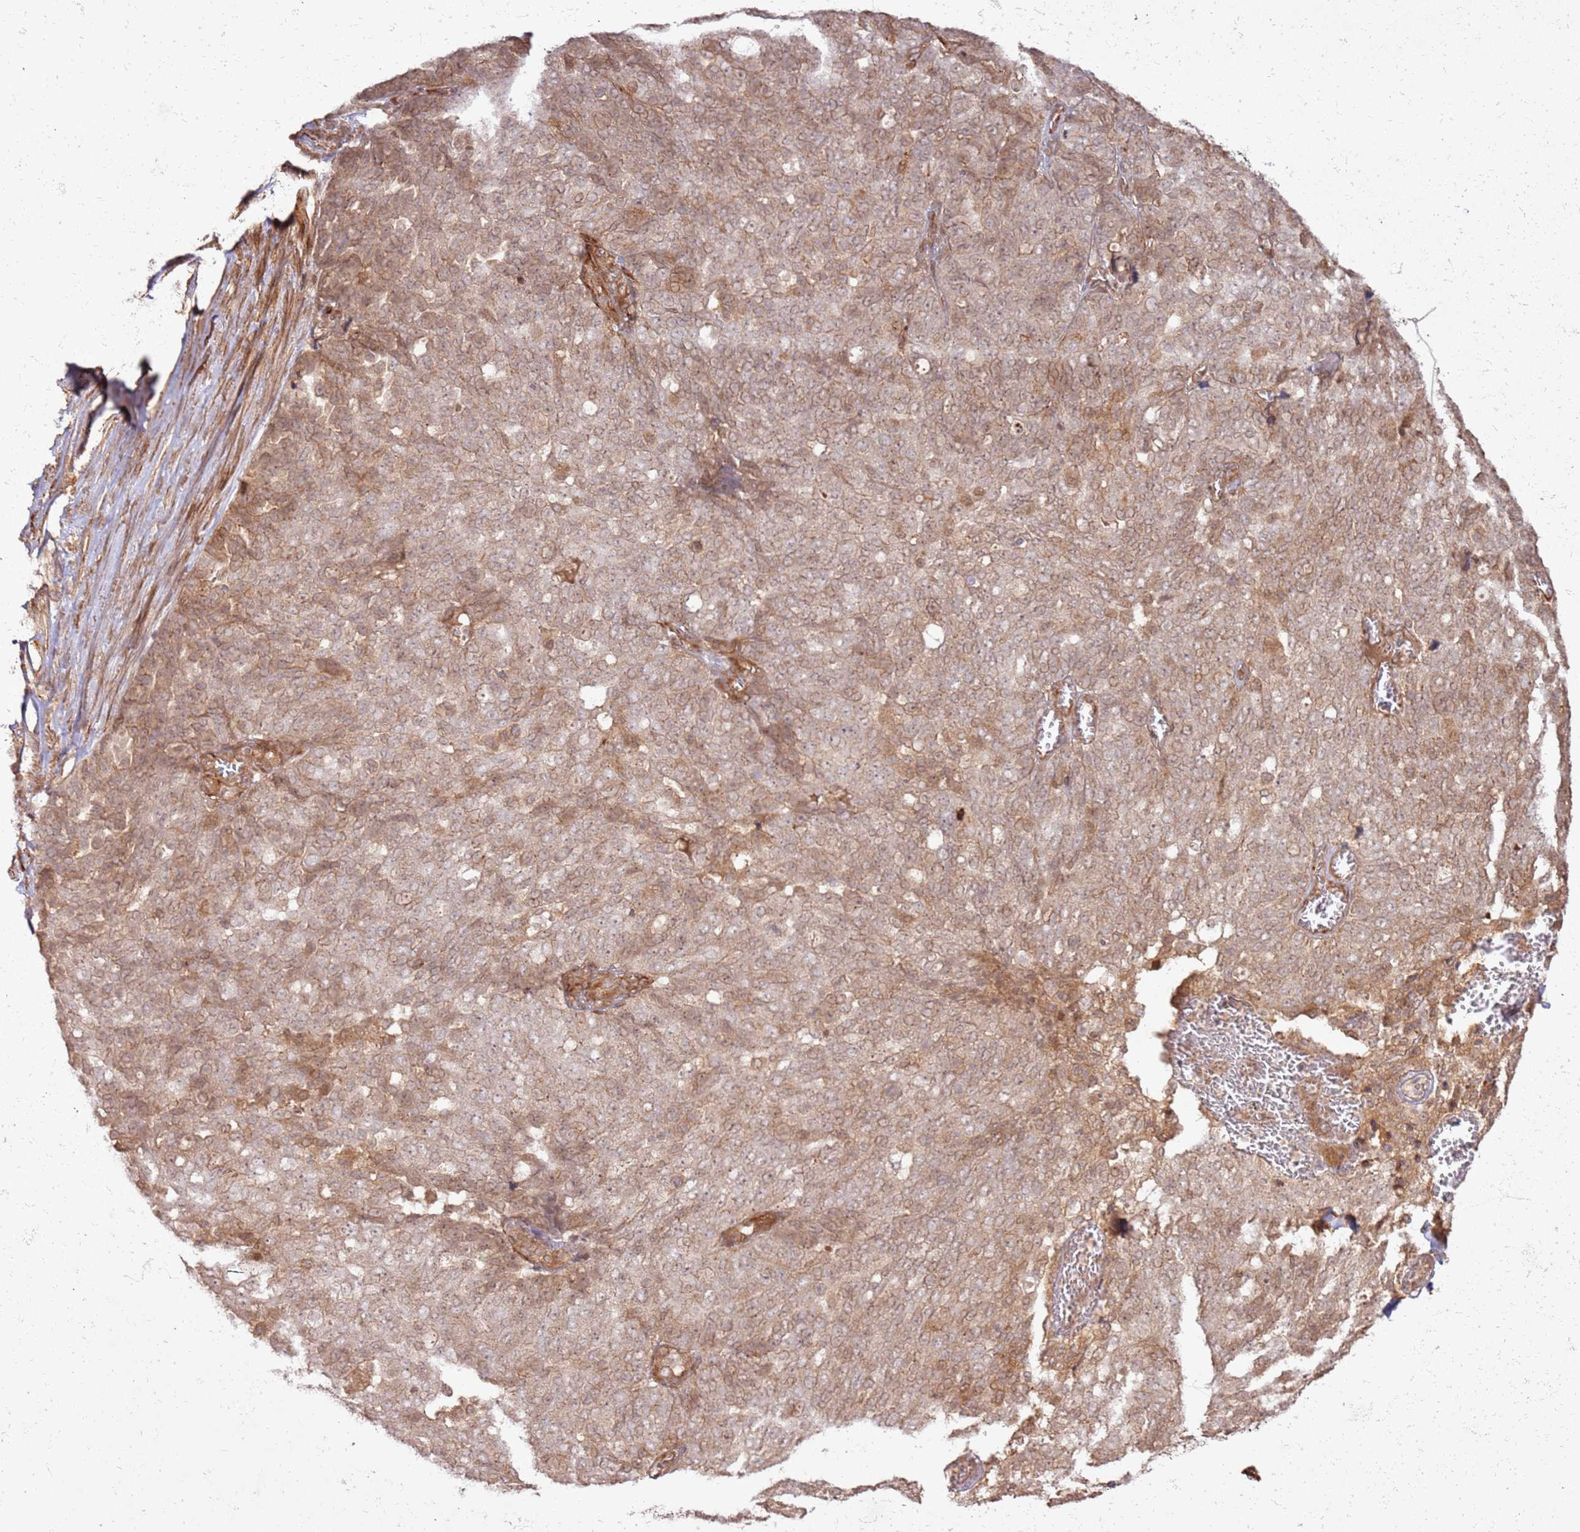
{"staining": {"intensity": "moderate", "quantity": ">75%", "location": "cytoplasmic/membranous,nuclear"}, "tissue": "ovarian cancer", "cell_type": "Tumor cells", "image_type": "cancer", "snomed": [{"axis": "morphology", "description": "Cystadenocarcinoma, serous, NOS"}, {"axis": "topography", "description": "Soft tissue"}, {"axis": "topography", "description": "Ovary"}], "caption": "A high-resolution image shows immunohistochemistry staining of ovarian serous cystadenocarcinoma, which displays moderate cytoplasmic/membranous and nuclear staining in about >75% of tumor cells.", "gene": "ZNF623", "patient": {"sex": "female", "age": 57}}